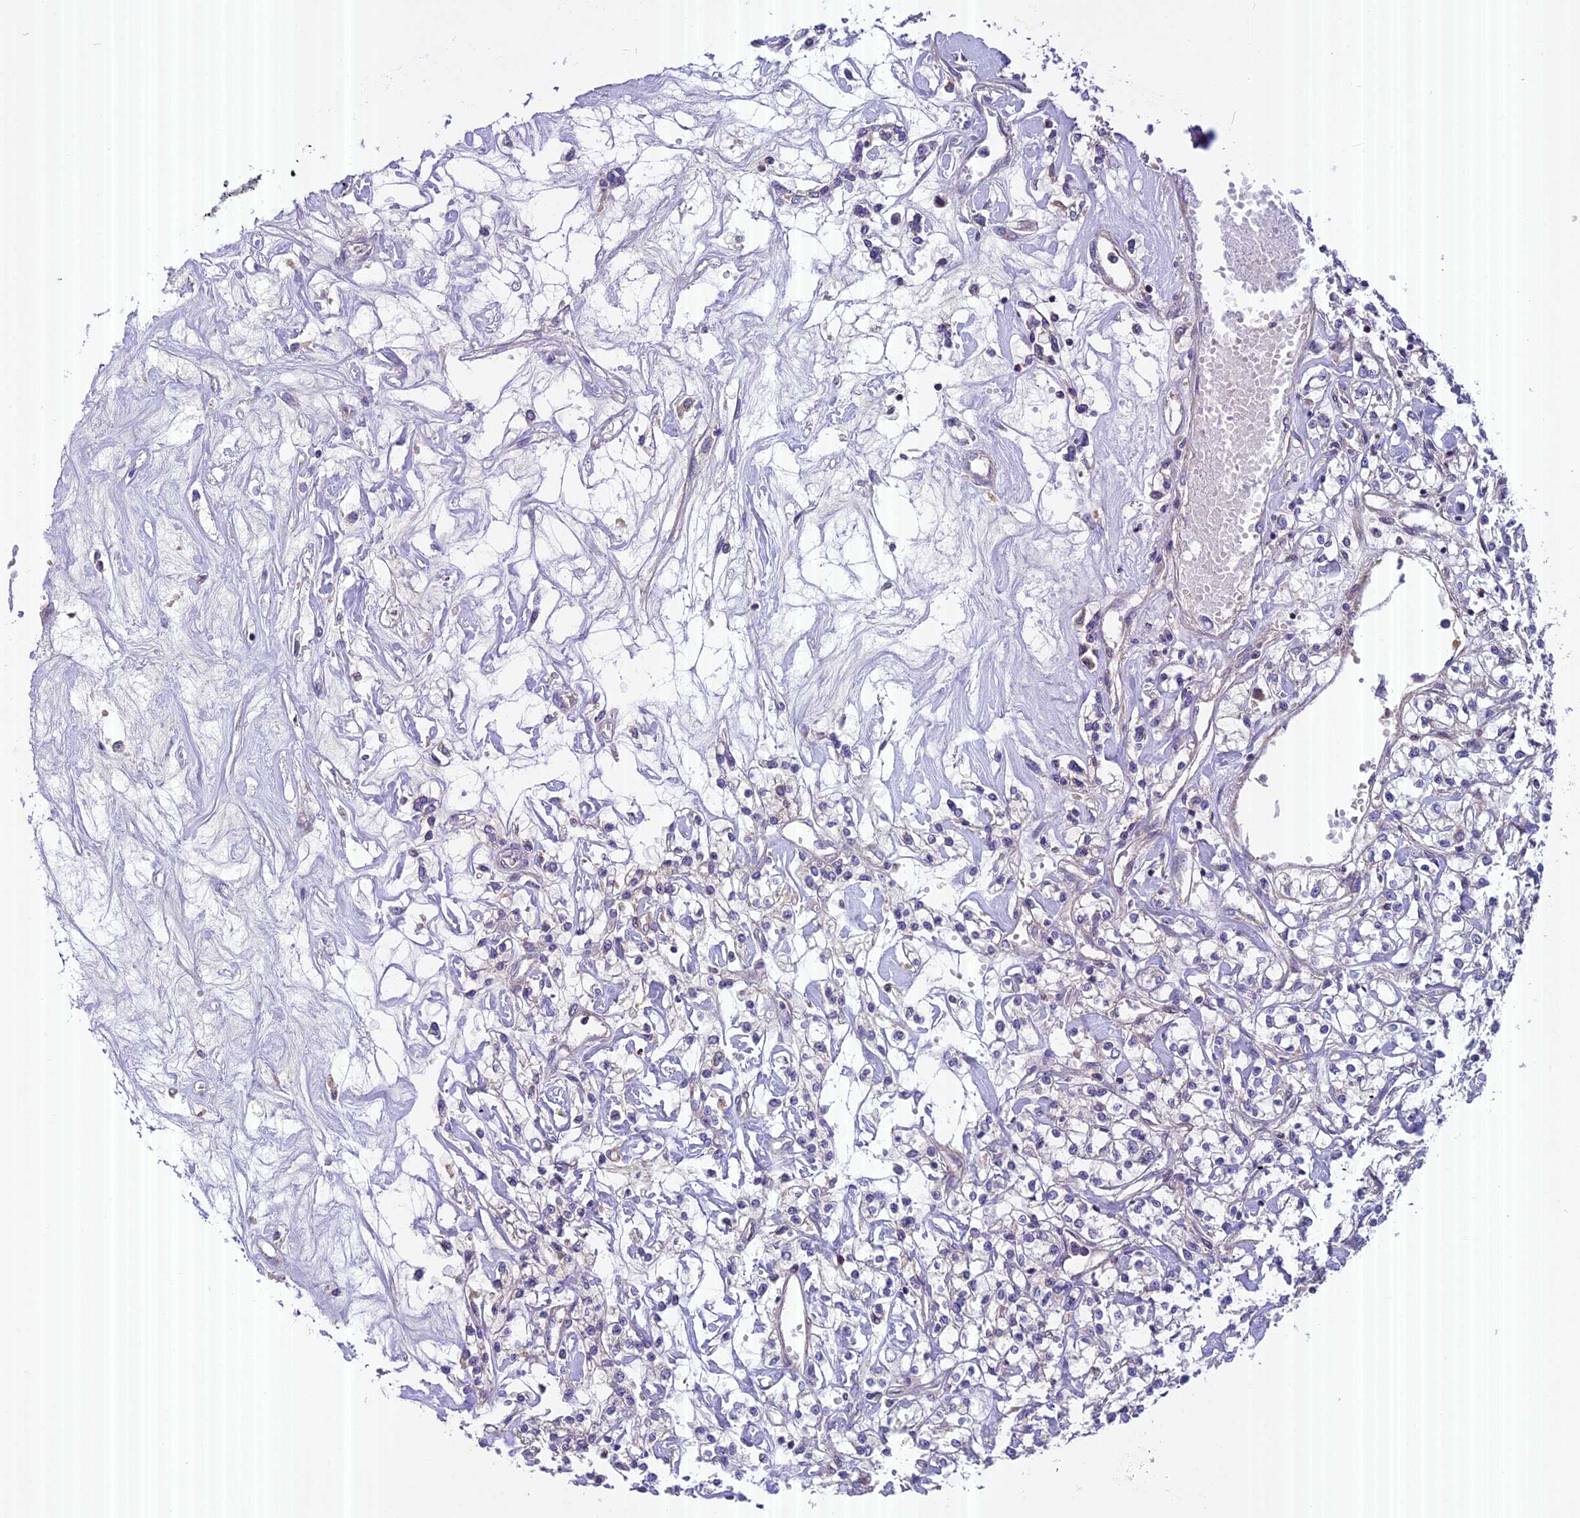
{"staining": {"intensity": "weak", "quantity": "25%-75%", "location": "cytoplasmic/membranous"}, "tissue": "renal cancer", "cell_type": "Tumor cells", "image_type": "cancer", "snomed": [{"axis": "morphology", "description": "Adenocarcinoma, NOS"}, {"axis": "topography", "description": "Kidney"}], "caption": "Protein analysis of renal cancer tissue displays weak cytoplasmic/membranous expression in about 25%-75% of tumor cells.", "gene": "FAM98C", "patient": {"sex": "female", "age": 59}}